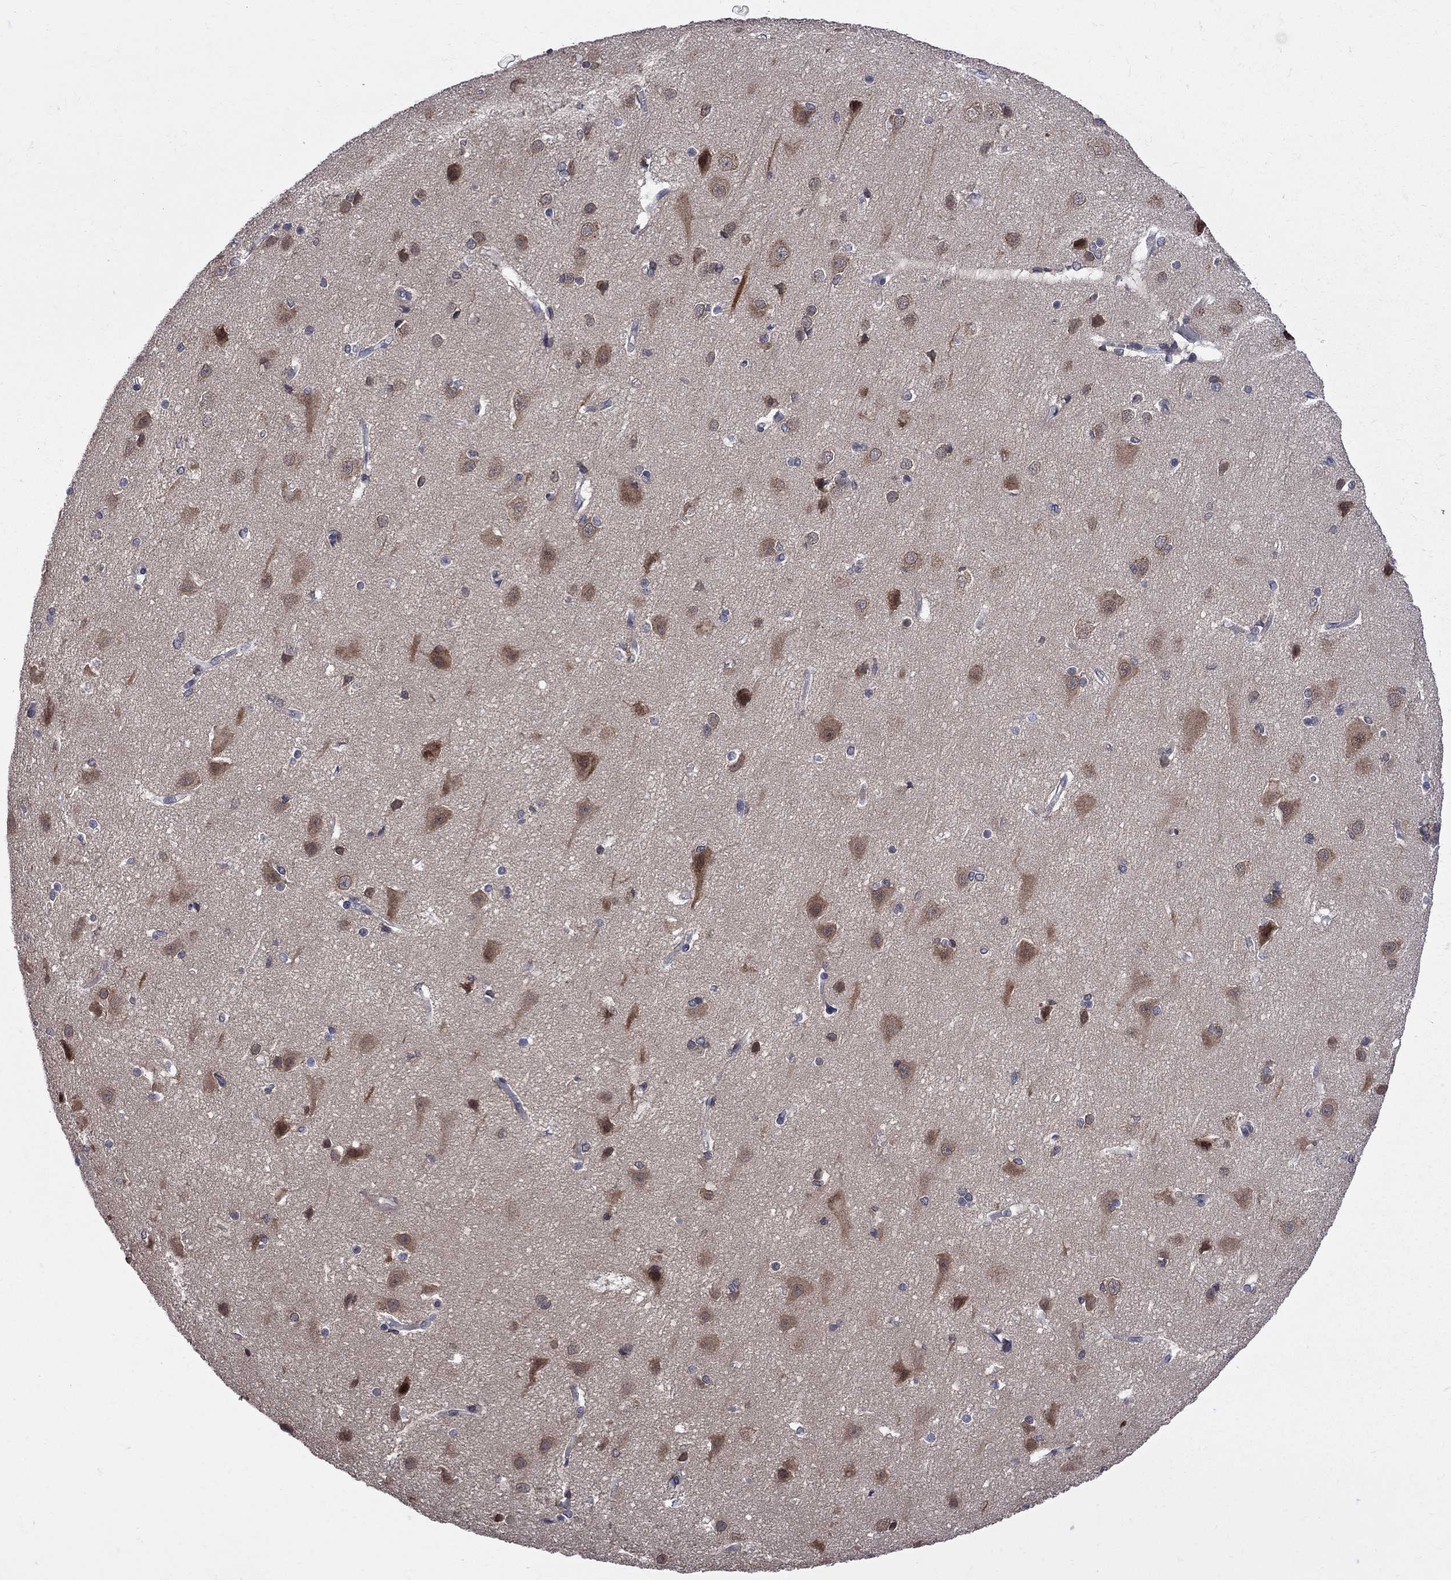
{"staining": {"intensity": "negative", "quantity": "none", "location": "none"}, "tissue": "cerebral cortex", "cell_type": "Endothelial cells", "image_type": "normal", "snomed": [{"axis": "morphology", "description": "Normal tissue, NOS"}, {"axis": "topography", "description": "Cerebral cortex"}], "caption": "Cerebral cortex stained for a protein using immunohistochemistry (IHC) exhibits no staining endothelial cells.", "gene": "CNOT11", "patient": {"sex": "male", "age": 37}}